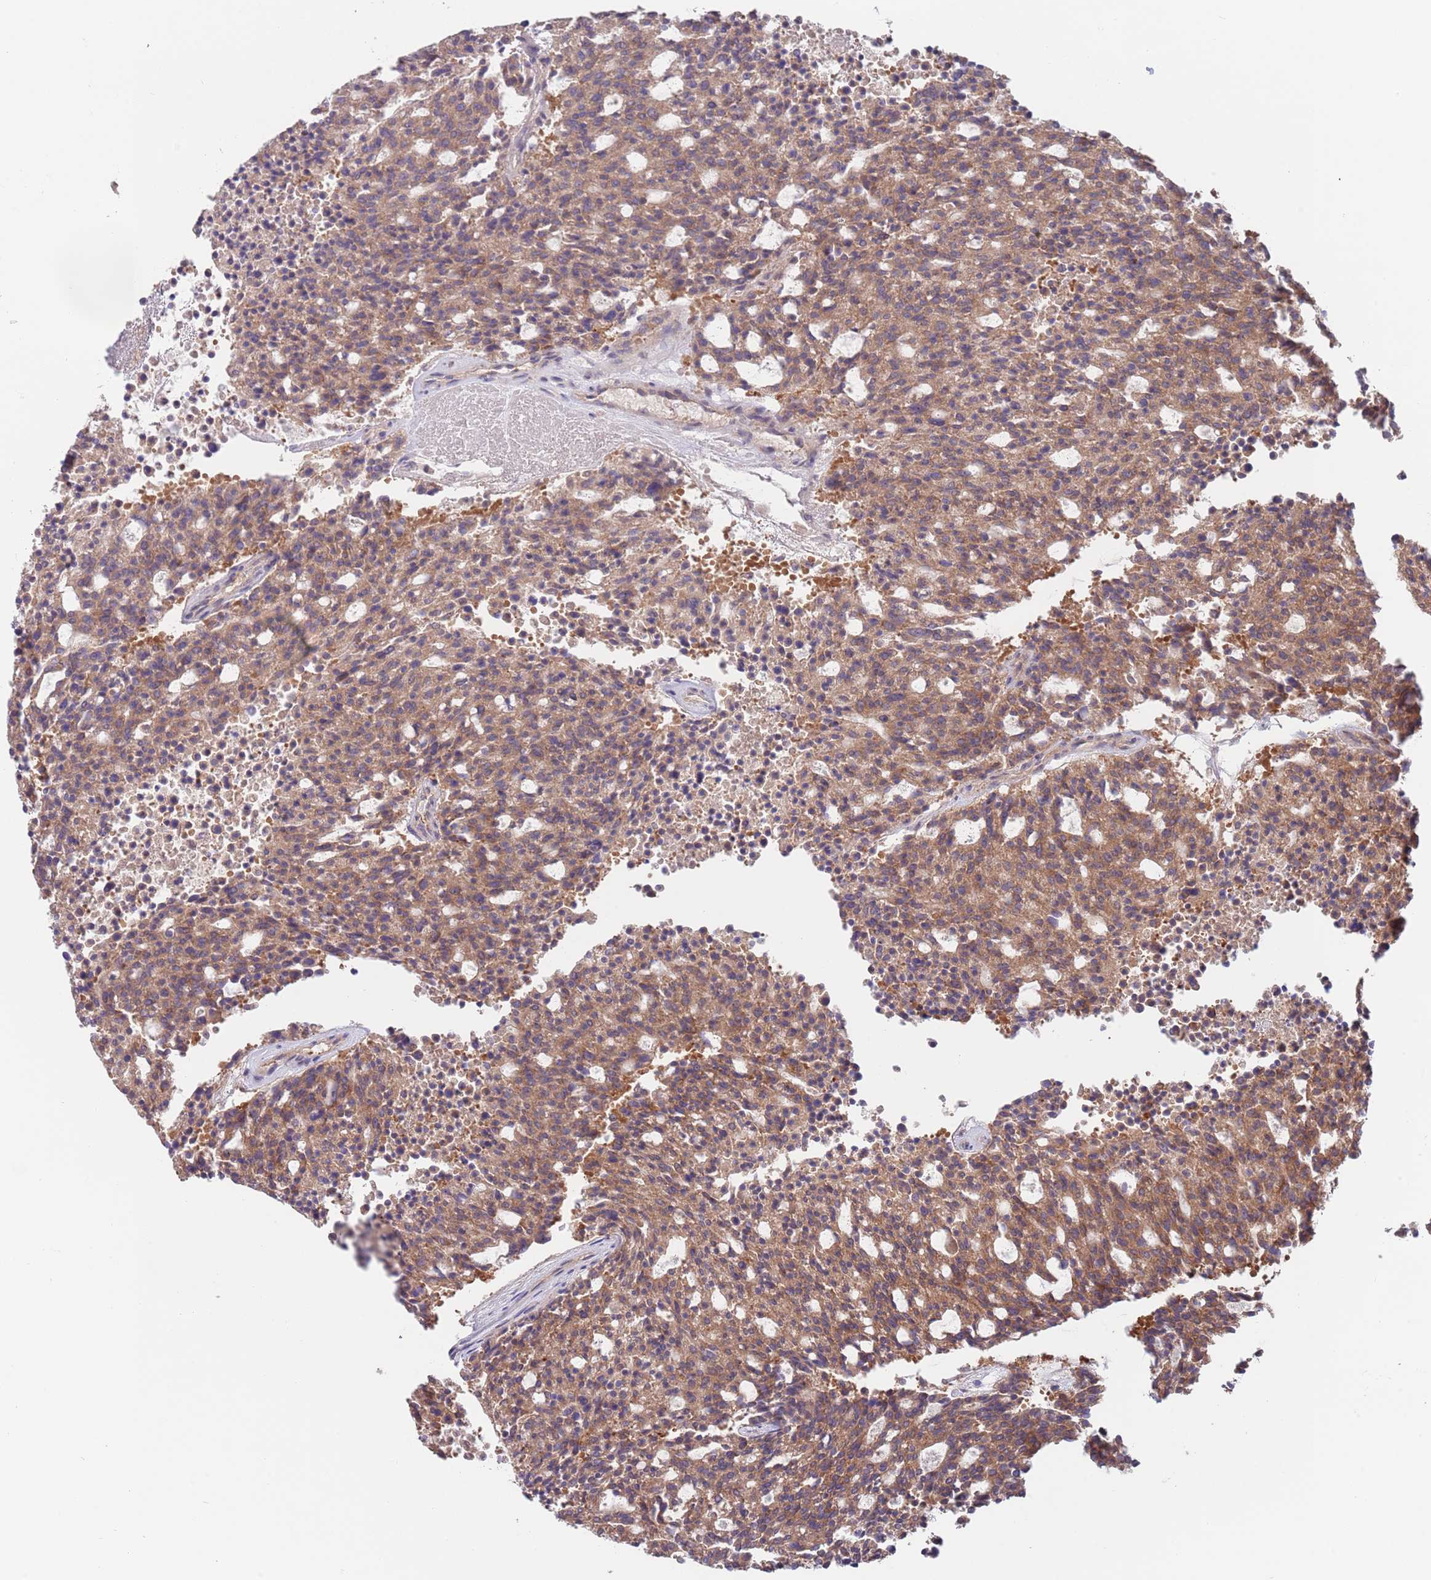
{"staining": {"intensity": "moderate", "quantity": ">75%", "location": "cytoplasmic/membranous"}, "tissue": "carcinoid", "cell_type": "Tumor cells", "image_type": "cancer", "snomed": [{"axis": "morphology", "description": "Carcinoid, malignant, NOS"}, {"axis": "topography", "description": "Pancreas"}], "caption": "A photomicrograph of malignant carcinoid stained for a protein displays moderate cytoplasmic/membranous brown staining in tumor cells.", "gene": "EIF3F", "patient": {"sex": "female", "age": 54}}